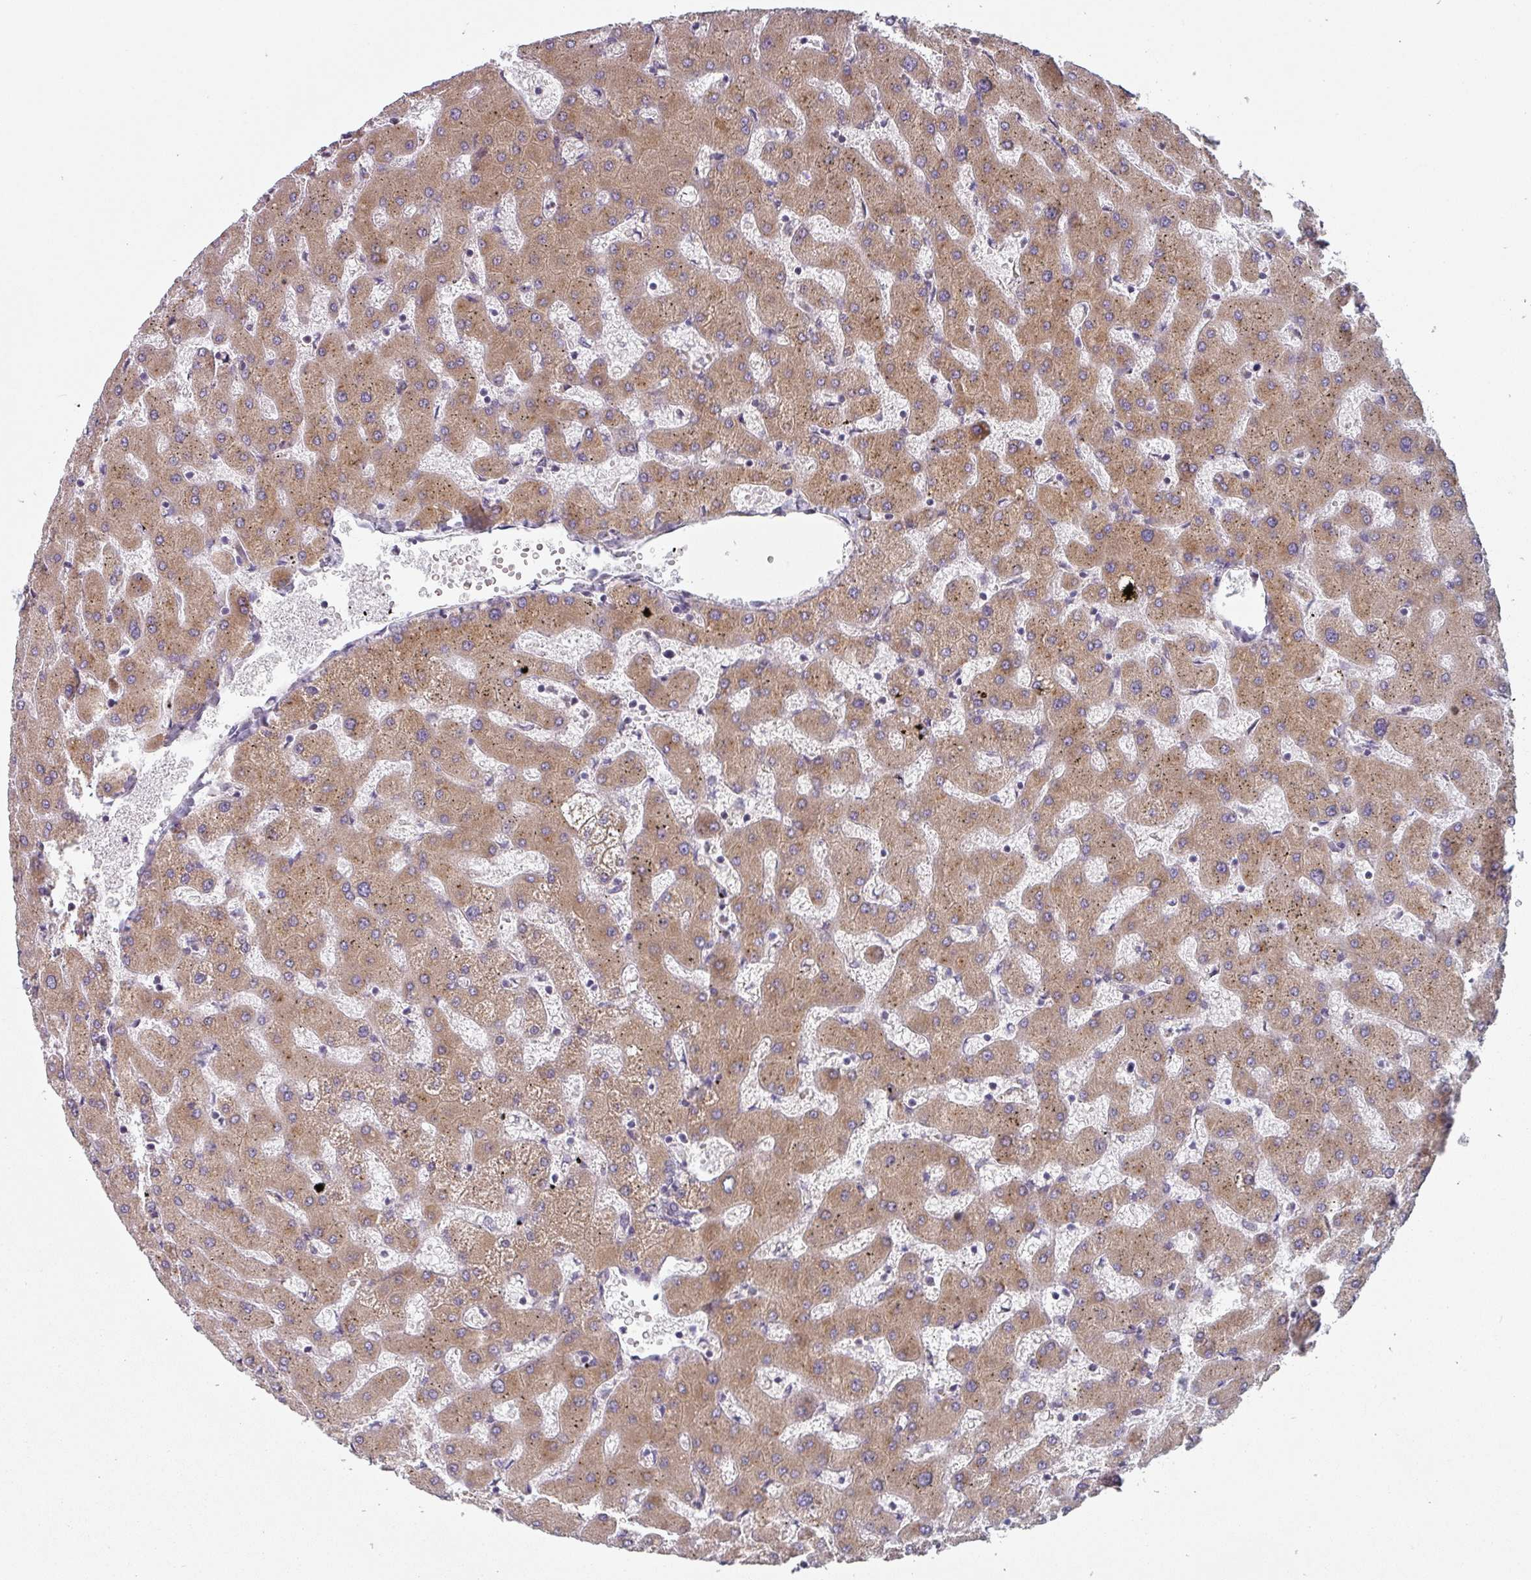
{"staining": {"intensity": "negative", "quantity": "none", "location": "none"}, "tissue": "liver", "cell_type": "Cholangiocytes", "image_type": "normal", "snomed": [{"axis": "morphology", "description": "Normal tissue, NOS"}, {"axis": "topography", "description": "Liver"}], "caption": "Micrograph shows no significant protein staining in cholangiocytes of unremarkable liver.", "gene": "TAPT1", "patient": {"sex": "female", "age": 63}}